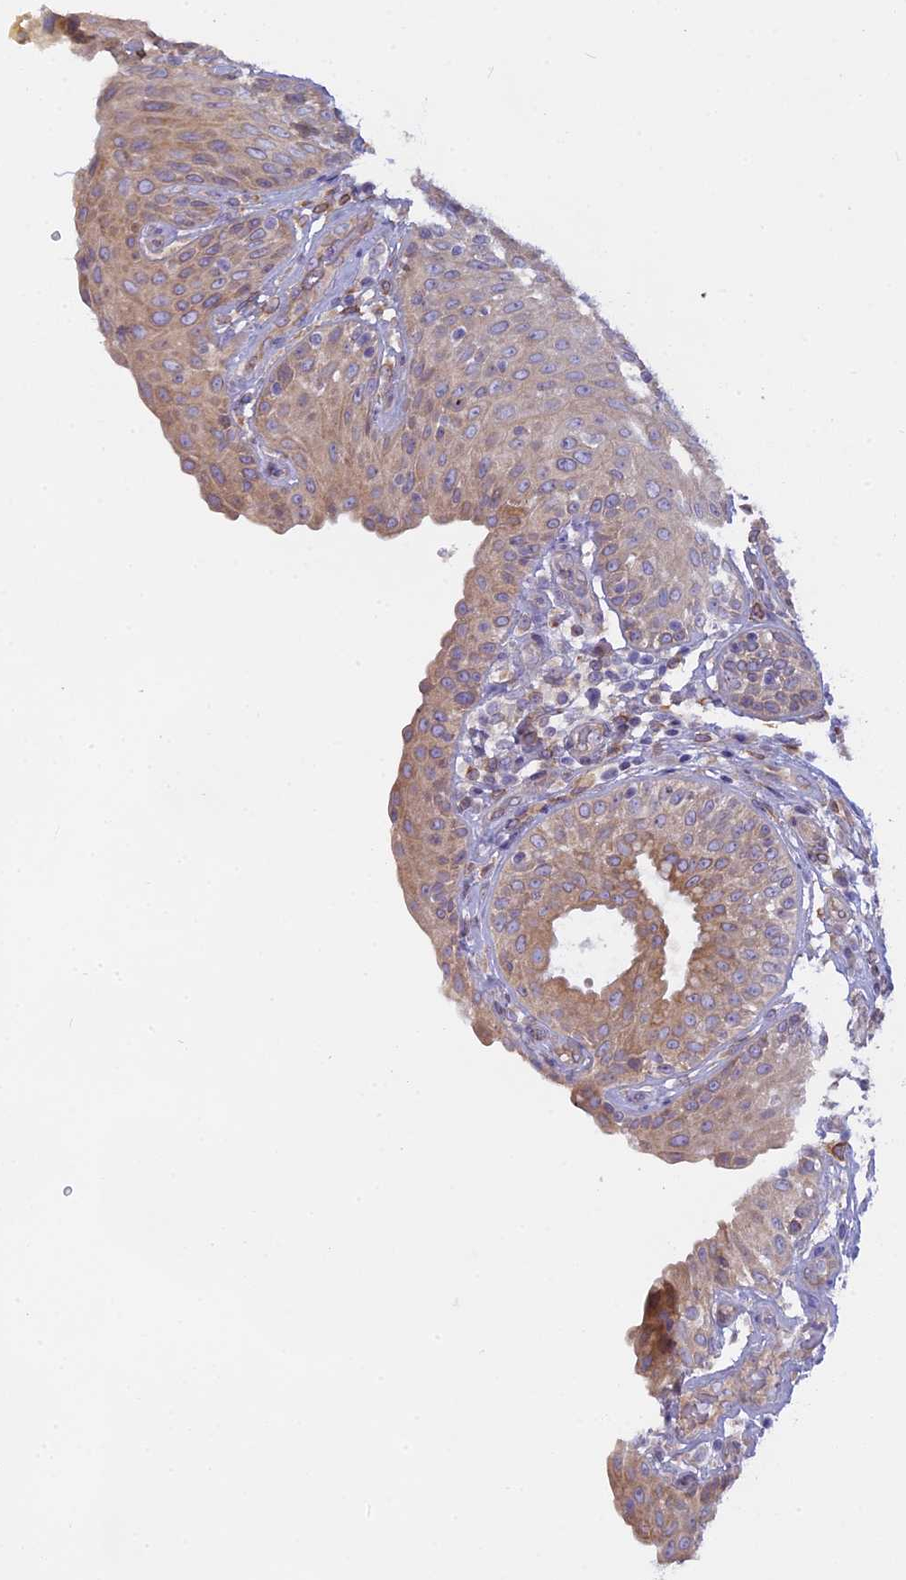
{"staining": {"intensity": "moderate", "quantity": ">75%", "location": "cytoplasmic/membranous"}, "tissue": "urinary bladder", "cell_type": "Urothelial cells", "image_type": "normal", "snomed": [{"axis": "morphology", "description": "Normal tissue, NOS"}, {"axis": "topography", "description": "Urinary bladder"}], "caption": "Immunohistochemistry staining of normal urinary bladder, which exhibits medium levels of moderate cytoplasmic/membranous positivity in about >75% of urothelial cells indicating moderate cytoplasmic/membranous protein expression. The staining was performed using DAB (3,3'-diaminobenzidine) (brown) for protein detection and nuclei were counterstained in hematoxylin (blue).", "gene": "TLCD1", "patient": {"sex": "female", "age": 62}}